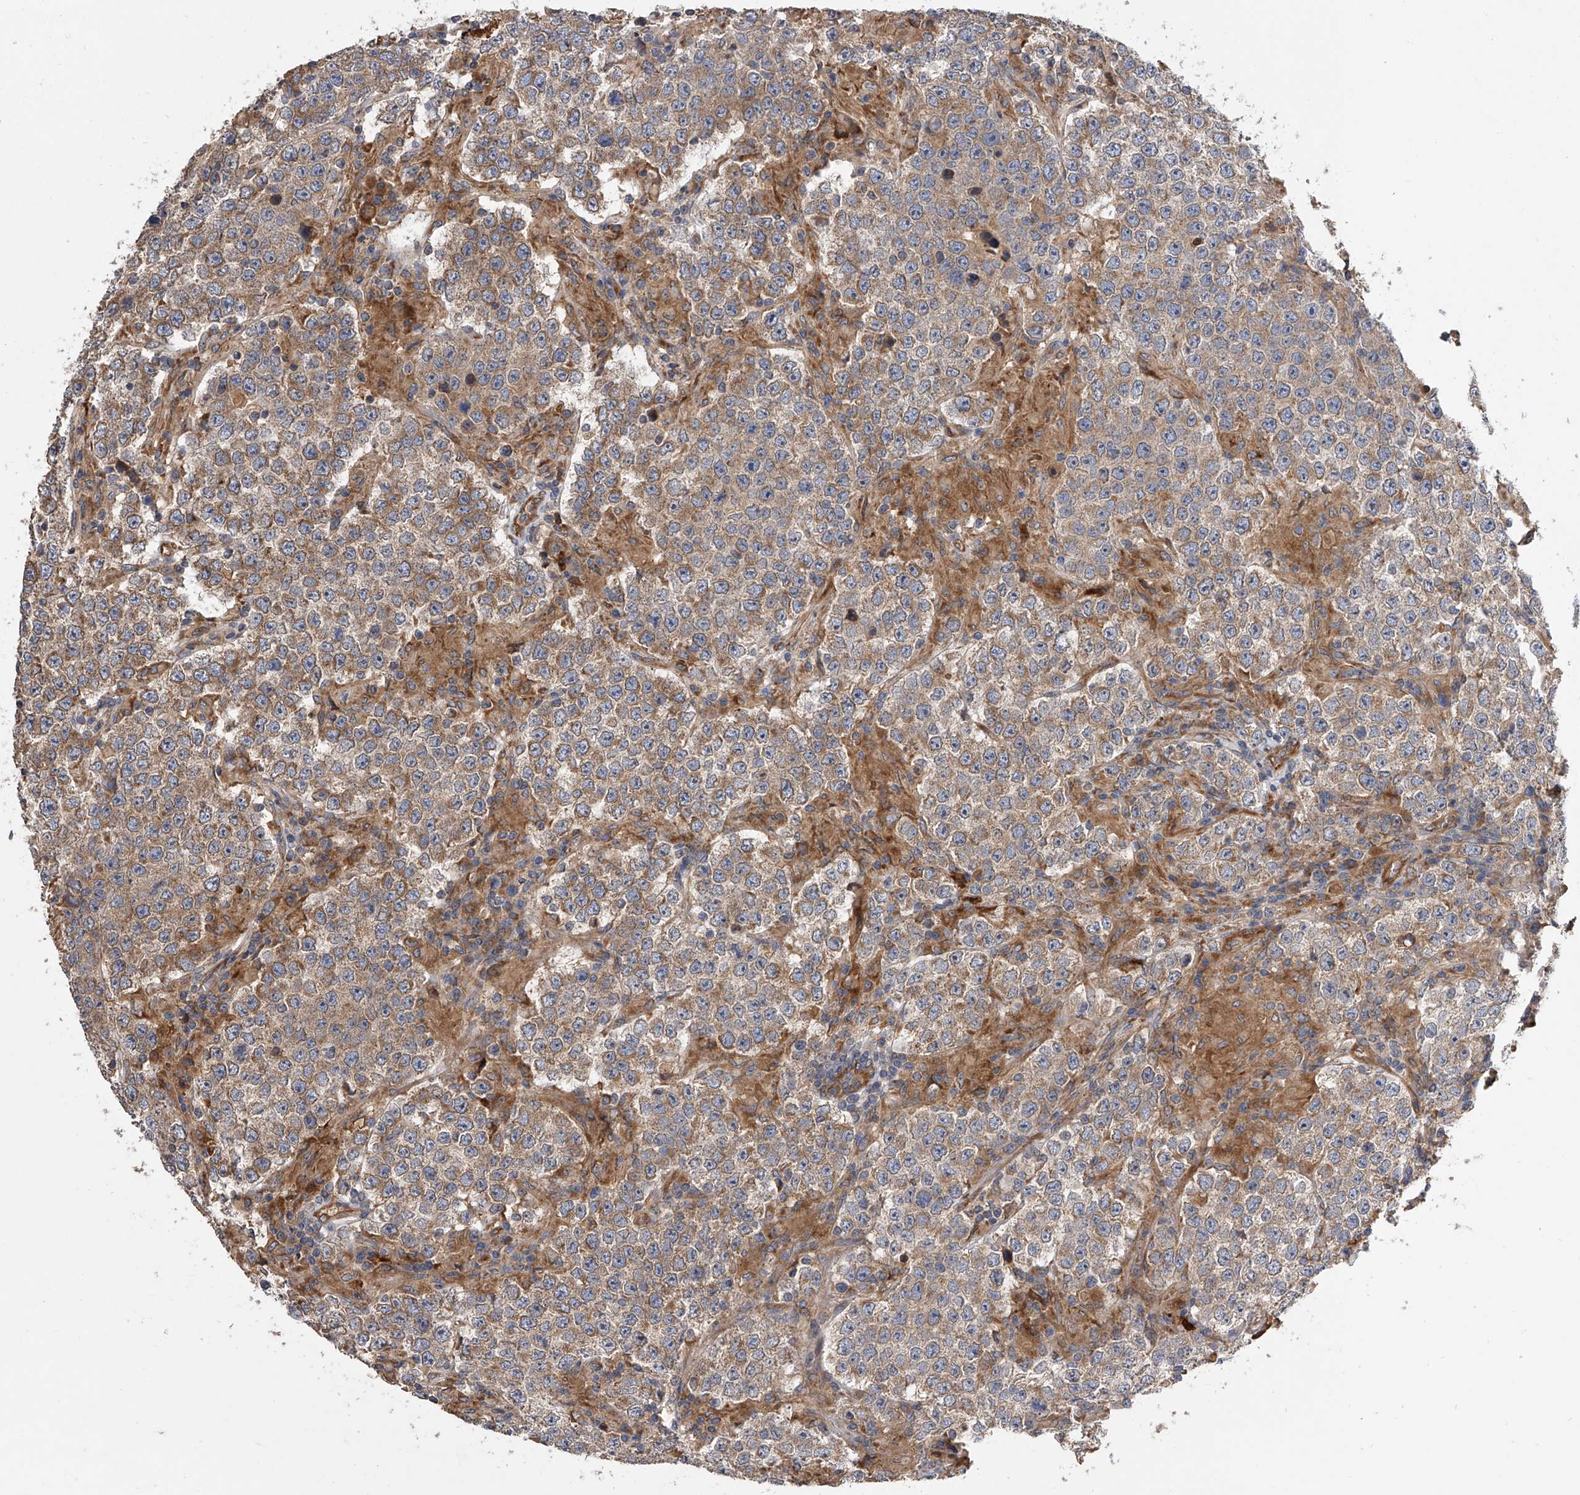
{"staining": {"intensity": "weak", "quantity": ">75%", "location": "cytoplasmic/membranous"}, "tissue": "testis cancer", "cell_type": "Tumor cells", "image_type": "cancer", "snomed": [{"axis": "morphology", "description": "Normal tissue, NOS"}, {"axis": "morphology", "description": "Urothelial carcinoma, High grade"}, {"axis": "morphology", "description": "Seminoma, NOS"}, {"axis": "morphology", "description": "Carcinoma, Embryonal, NOS"}, {"axis": "topography", "description": "Urinary bladder"}, {"axis": "topography", "description": "Testis"}], "caption": "Immunohistochemistry (IHC) of human testis embryonal carcinoma reveals low levels of weak cytoplasmic/membranous staining in approximately >75% of tumor cells.", "gene": "EXOC4", "patient": {"sex": "male", "age": 41}}